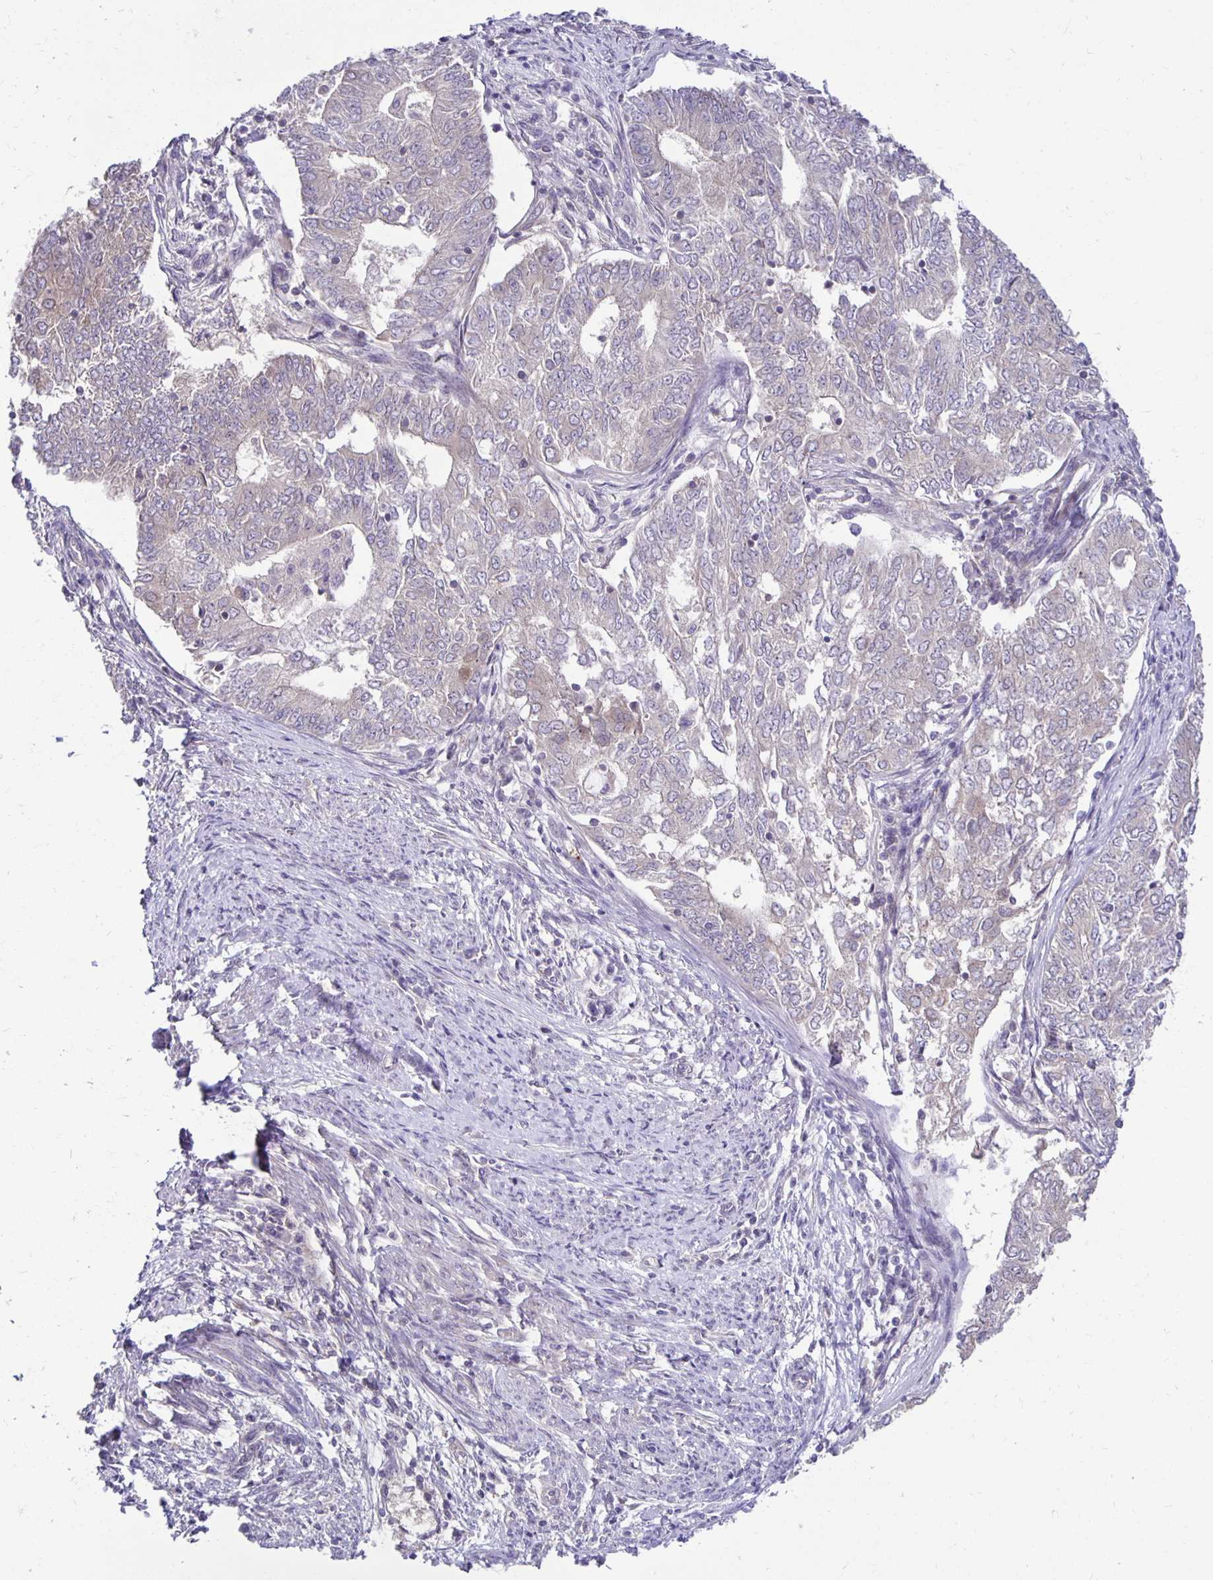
{"staining": {"intensity": "negative", "quantity": "none", "location": "none"}, "tissue": "endometrial cancer", "cell_type": "Tumor cells", "image_type": "cancer", "snomed": [{"axis": "morphology", "description": "Adenocarcinoma, NOS"}, {"axis": "topography", "description": "Endometrium"}], "caption": "Immunohistochemistry (IHC) micrograph of human endometrial adenocarcinoma stained for a protein (brown), which reveals no expression in tumor cells. (Stains: DAB IHC with hematoxylin counter stain, Microscopy: brightfield microscopy at high magnification).", "gene": "MIEN1", "patient": {"sex": "female", "age": 62}}